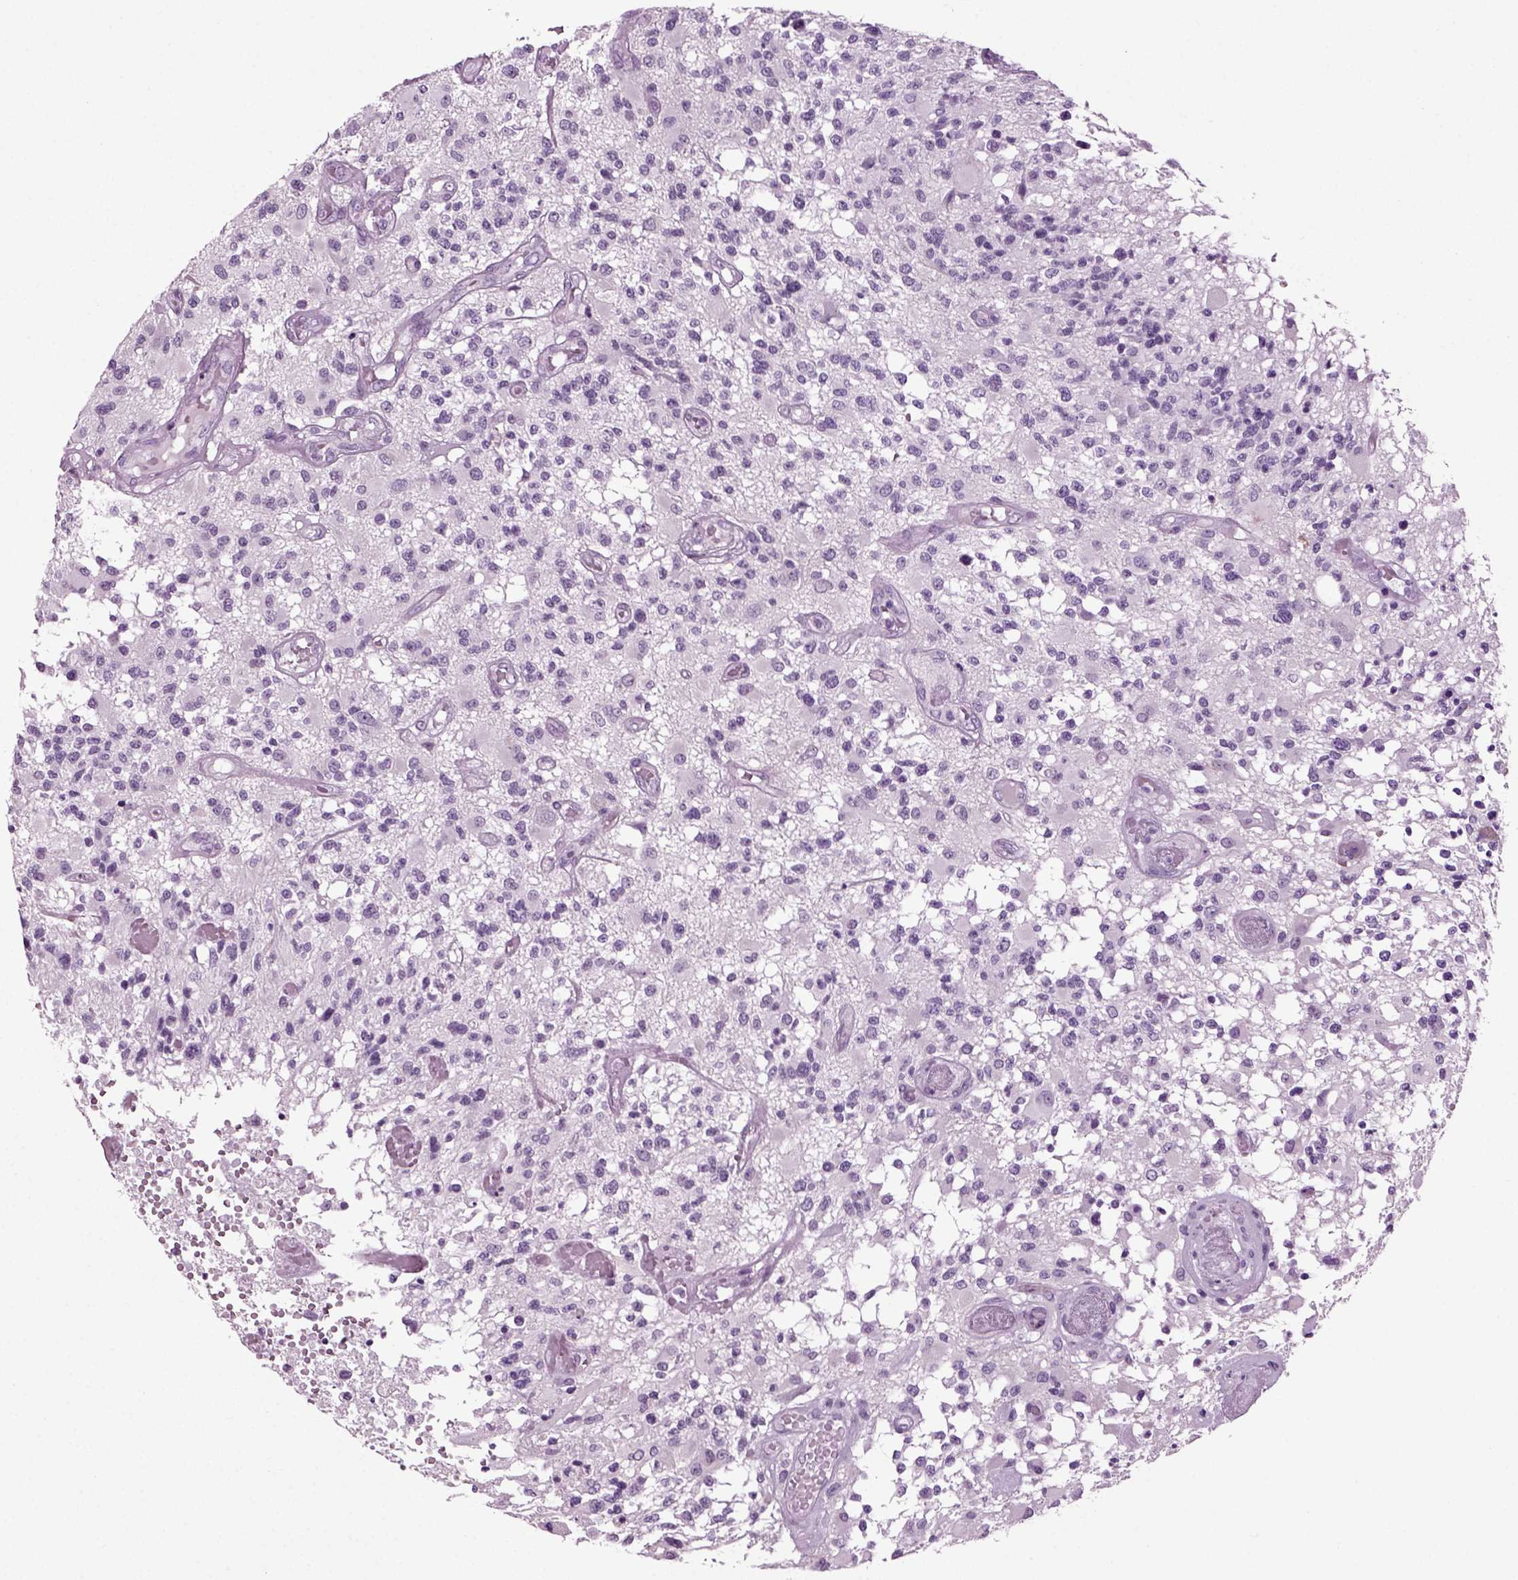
{"staining": {"intensity": "negative", "quantity": "none", "location": "none"}, "tissue": "glioma", "cell_type": "Tumor cells", "image_type": "cancer", "snomed": [{"axis": "morphology", "description": "Glioma, malignant, High grade"}, {"axis": "topography", "description": "Brain"}], "caption": "Tumor cells are negative for brown protein staining in malignant glioma (high-grade).", "gene": "PRLH", "patient": {"sex": "female", "age": 63}}